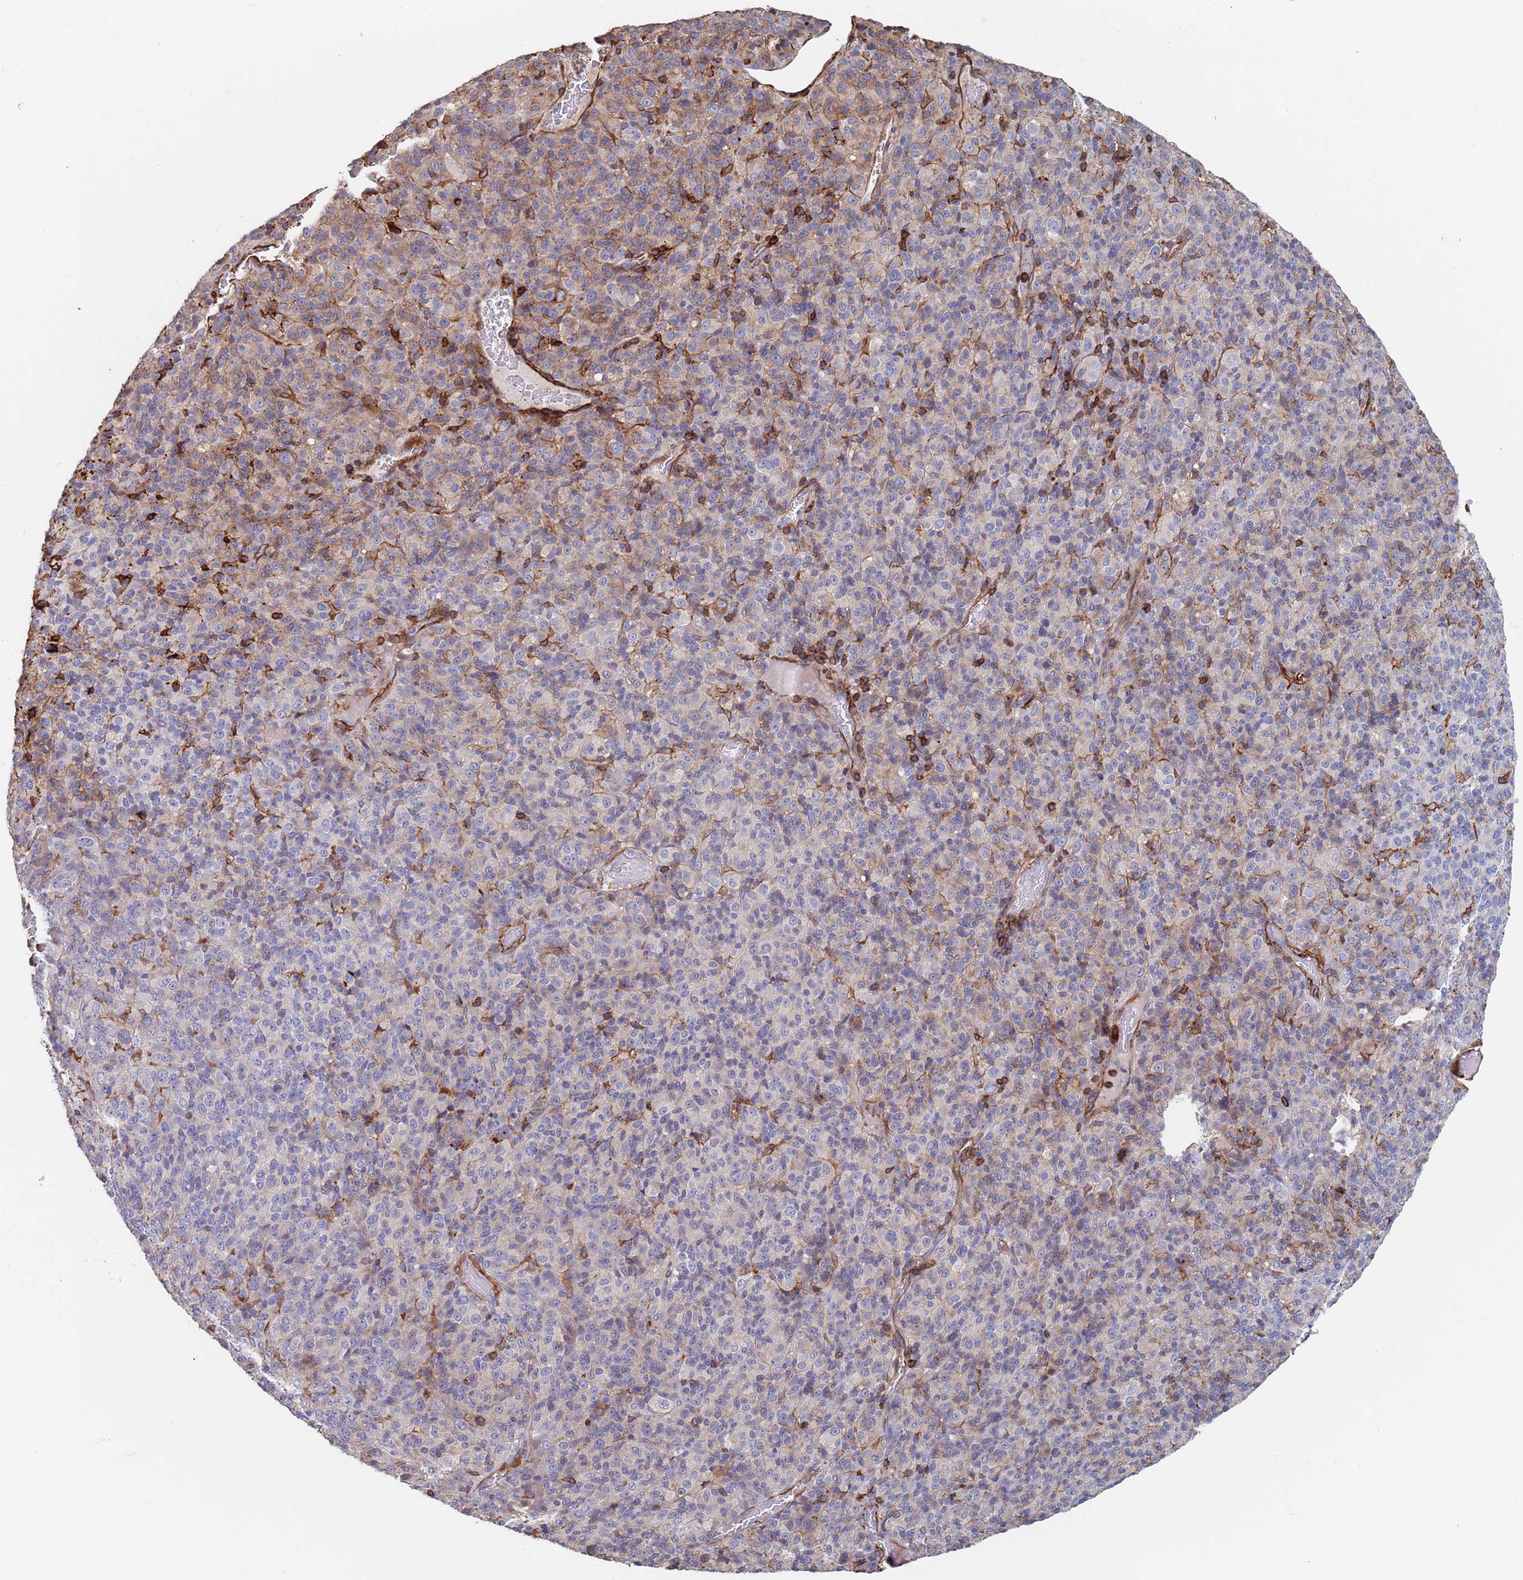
{"staining": {"intensity": "weak", "quantity": "<25%", "location": "cytoplasmic/membranous"}, "tissue": "melanoma", "cell_type": "Tumor cells", "image_type": "cancer", "snomed": [{"axis": "morphology", "description": "Malignant melanoma, Metastatic site"}, {"axis": "topography", "description": "Brain"}], "caption": "DAB (3,3'-diaminobenzidine) immunohistochemical staining of melanoma demonstrates no significant expression in tumor cells. (DAB (3,3'-diaminobenzidine) immunohistochemistry (IHC), high magnification).", "gene": "RNF144A", "patient": {"sex": "female", "age": 56}}